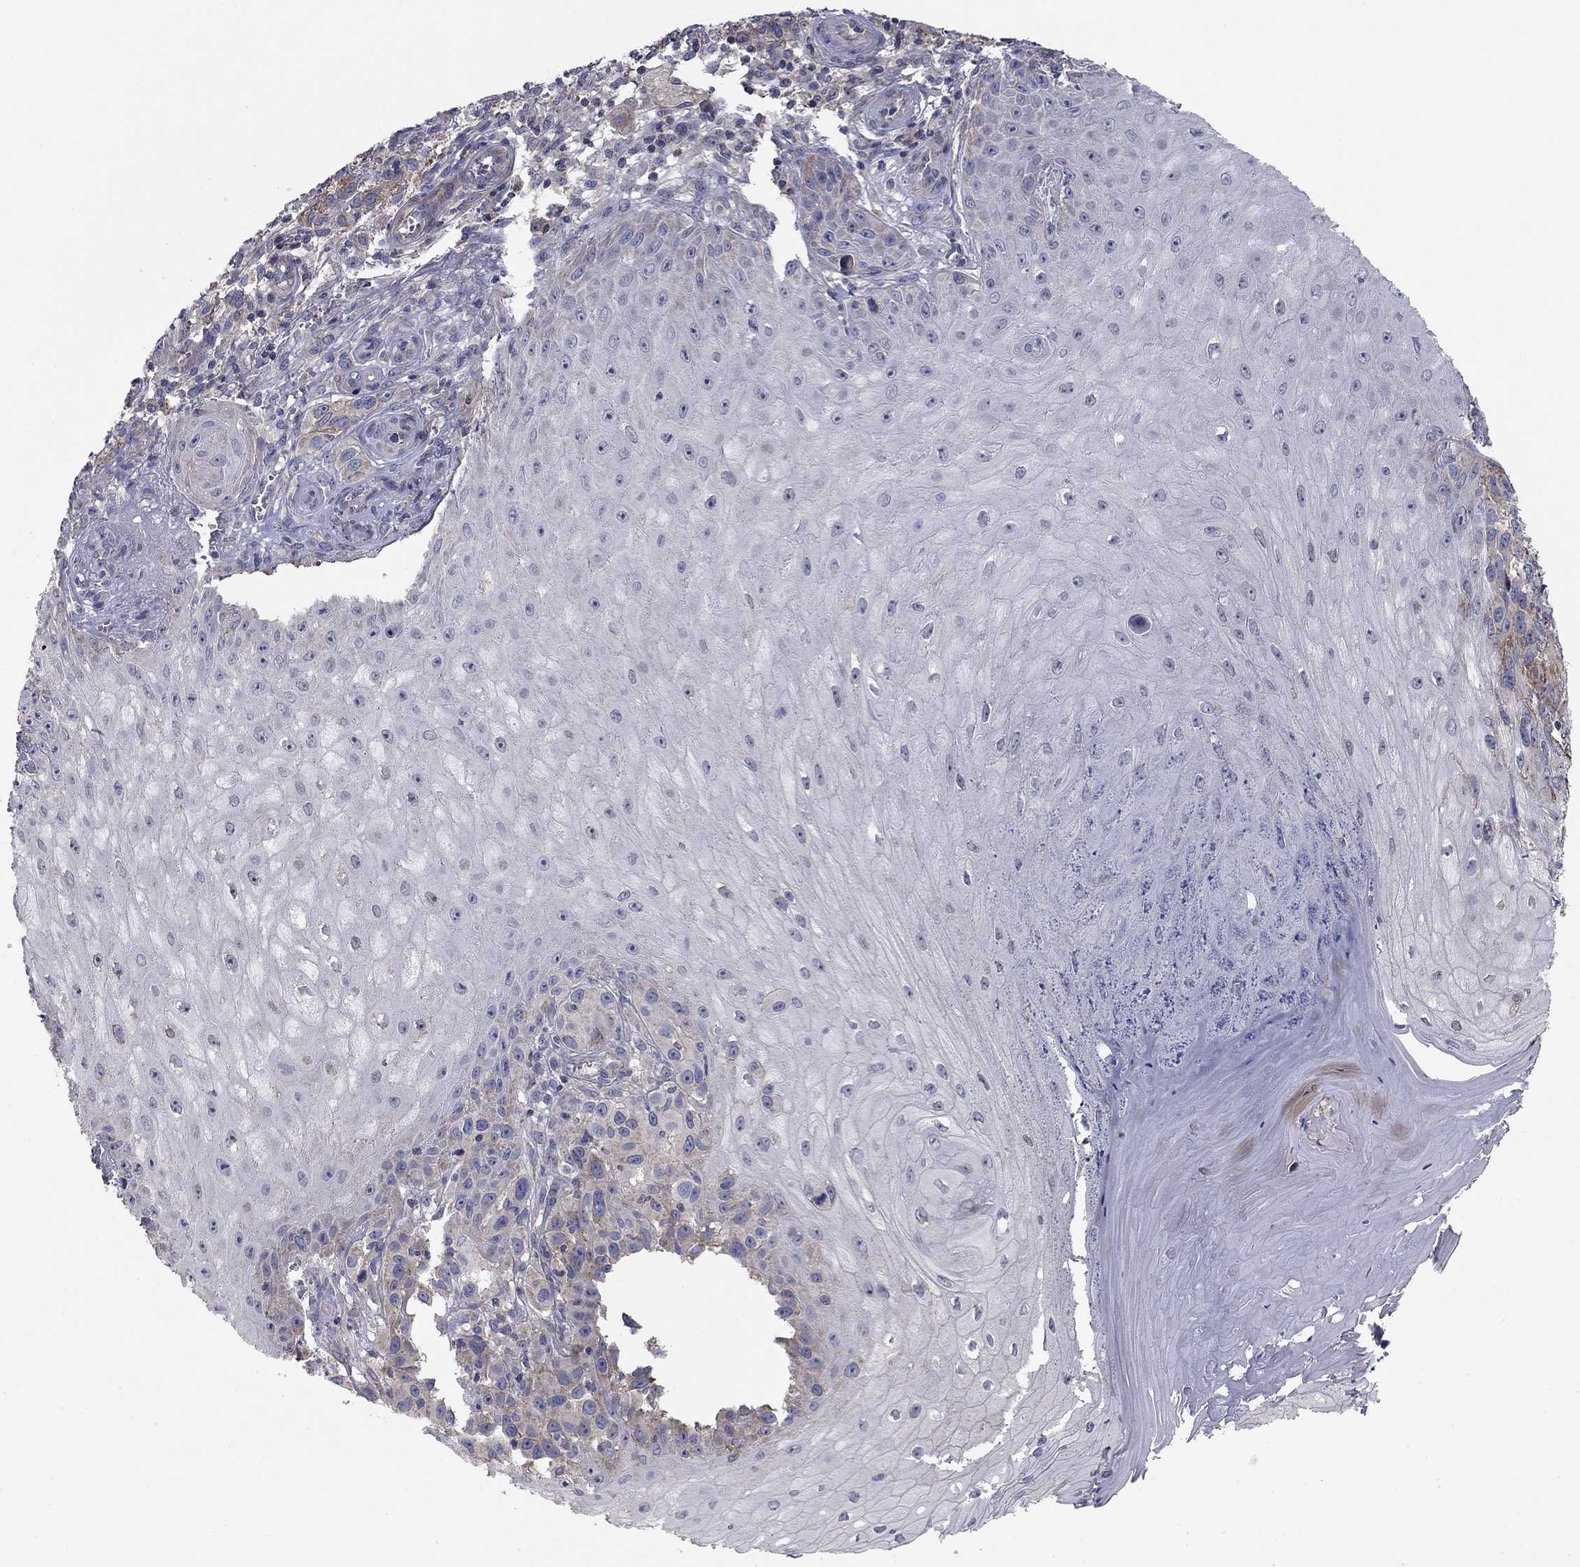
{"staining": {"intensity": "negative", "quantity": "none", "location": "none"}, "tissue": "melanoma", "cell_type": "Tumor cells", "image_type": "cancer", "snomed": [{"axis": "morphology", "description": "Malignant melanoma, NOS"}, {"axis": "topography", "description": "Skin"}], "caption": "There is no significant staining in tumor cells of melanoma. (Stains: DAB immunohistochemistry with hematoxylin counter stain, Microscopy: brightfield microscopy at high magnification).", "gene": "SEPTIN3", "patient": {"sex": "female", "age": 53}}